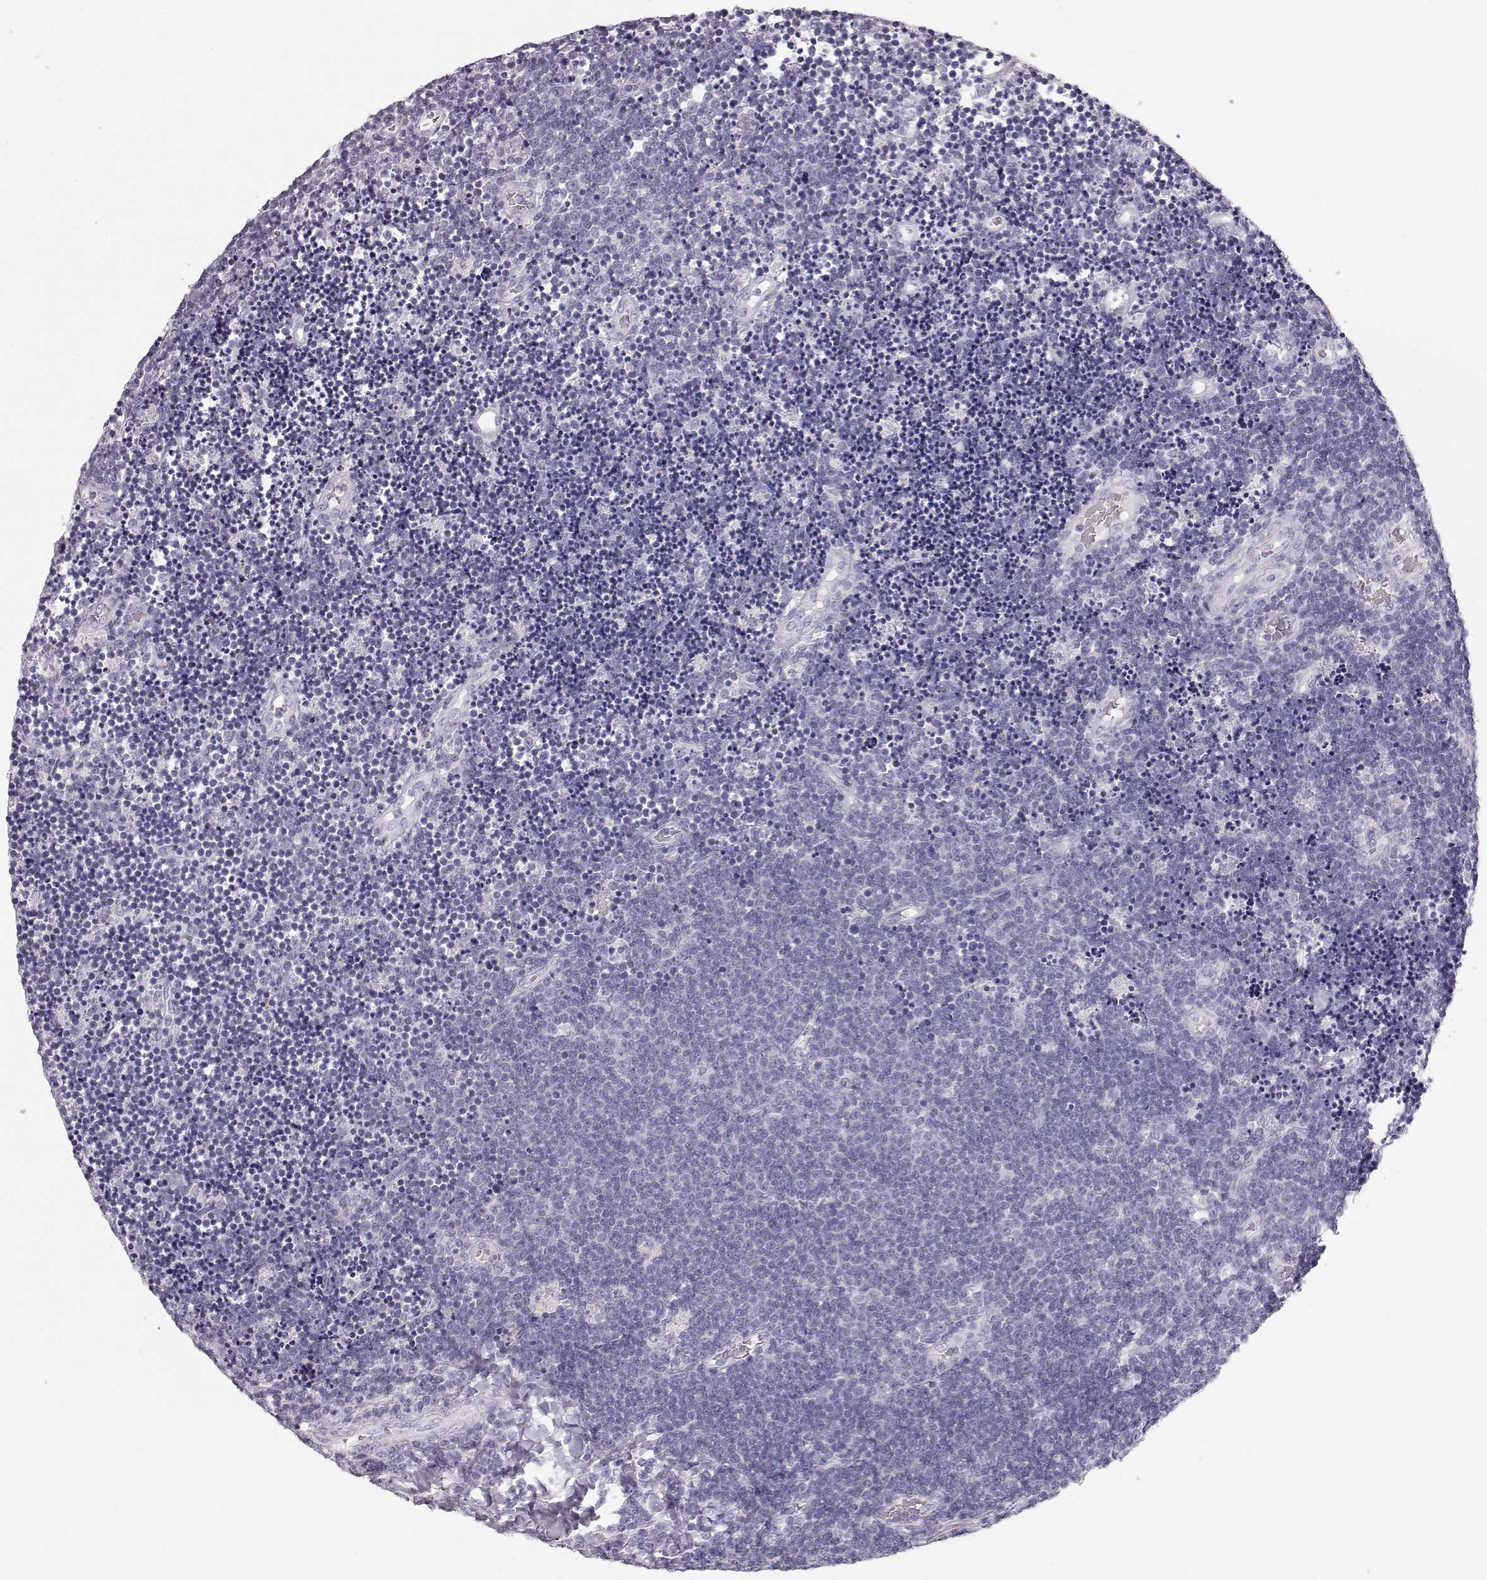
{"staining": {"intensity": "negative", "quantity": "none", "location": "none"}, "tissue": "lymphoma", "cell_type": "Tumor cells", "image_type": "cancer", "snomed": [{"axis": "morphology", "description": "Malignant lymphoma, non-Hodgkin's type, Low grade"}, {"axis": "topography", "description": "Brain"}], "caption": "Tumor cells show no significant protein expression in malignant lymphoma, non-Hodgkin's type (low-grade).", "gene": "KRTAP16-1", "patient": {"sex": "female", "age": 66}}